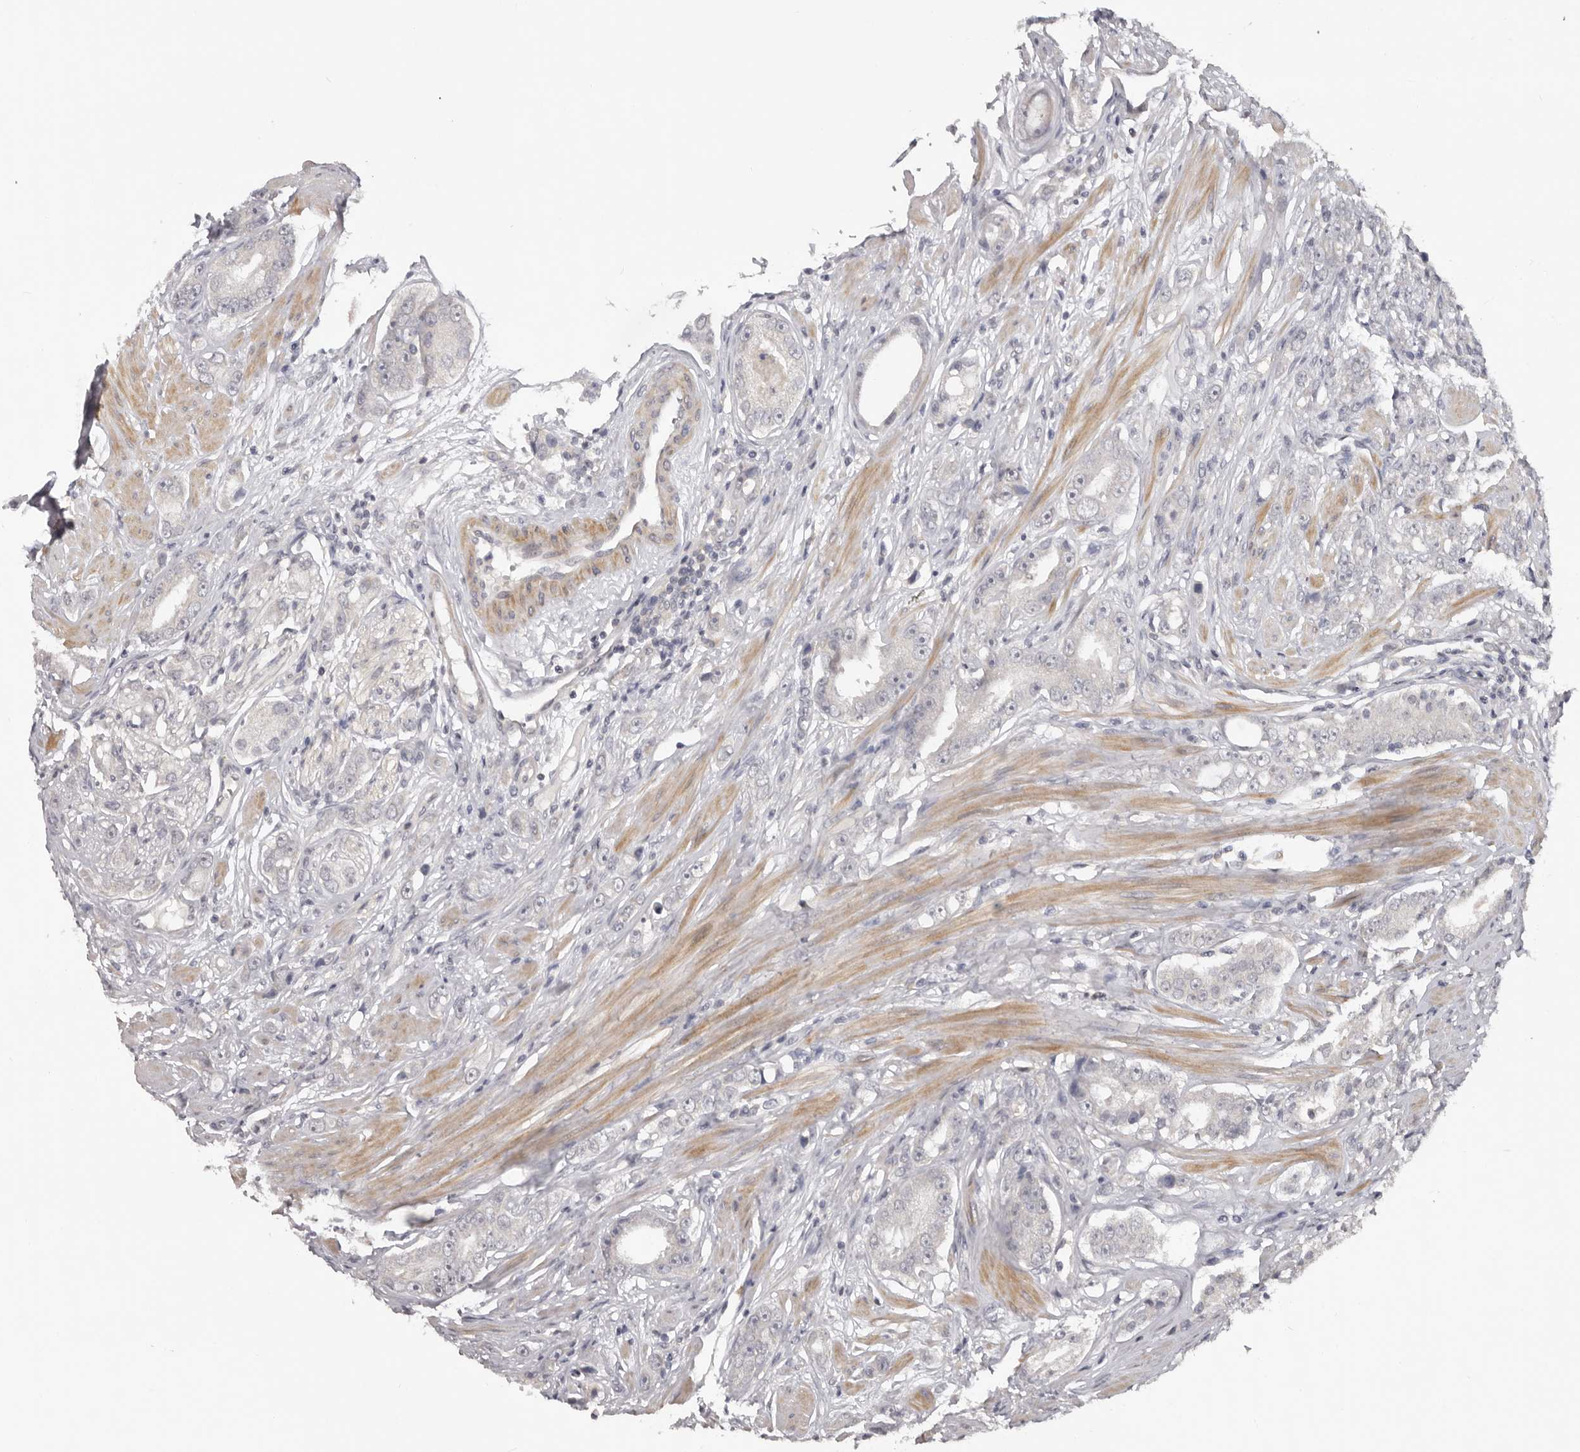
{"staining": {"intensity": "negative", "quantity": "none", "location": "none"}, "tissue": "prostate cancer", "cell_type": "Tumor cells", "image_type": "cancer", "snomed": [{"axis": "morphology", "description": "Adenocarcinoma, Medium grade"}, {"axis": "topography", "description": "Prostate"}], "caption": "Immunohistochemistry (IHC) photomicrograph of neoplastic tissue: prostate cancer (adenocarcinoma (medium-grade)) stained with DAB (3,3'-diaminobenzidine) demonstrates no significant protein positivity in tumor cells.", "gene": "TNR", "patient": {"sex": "male", "age": 53}}